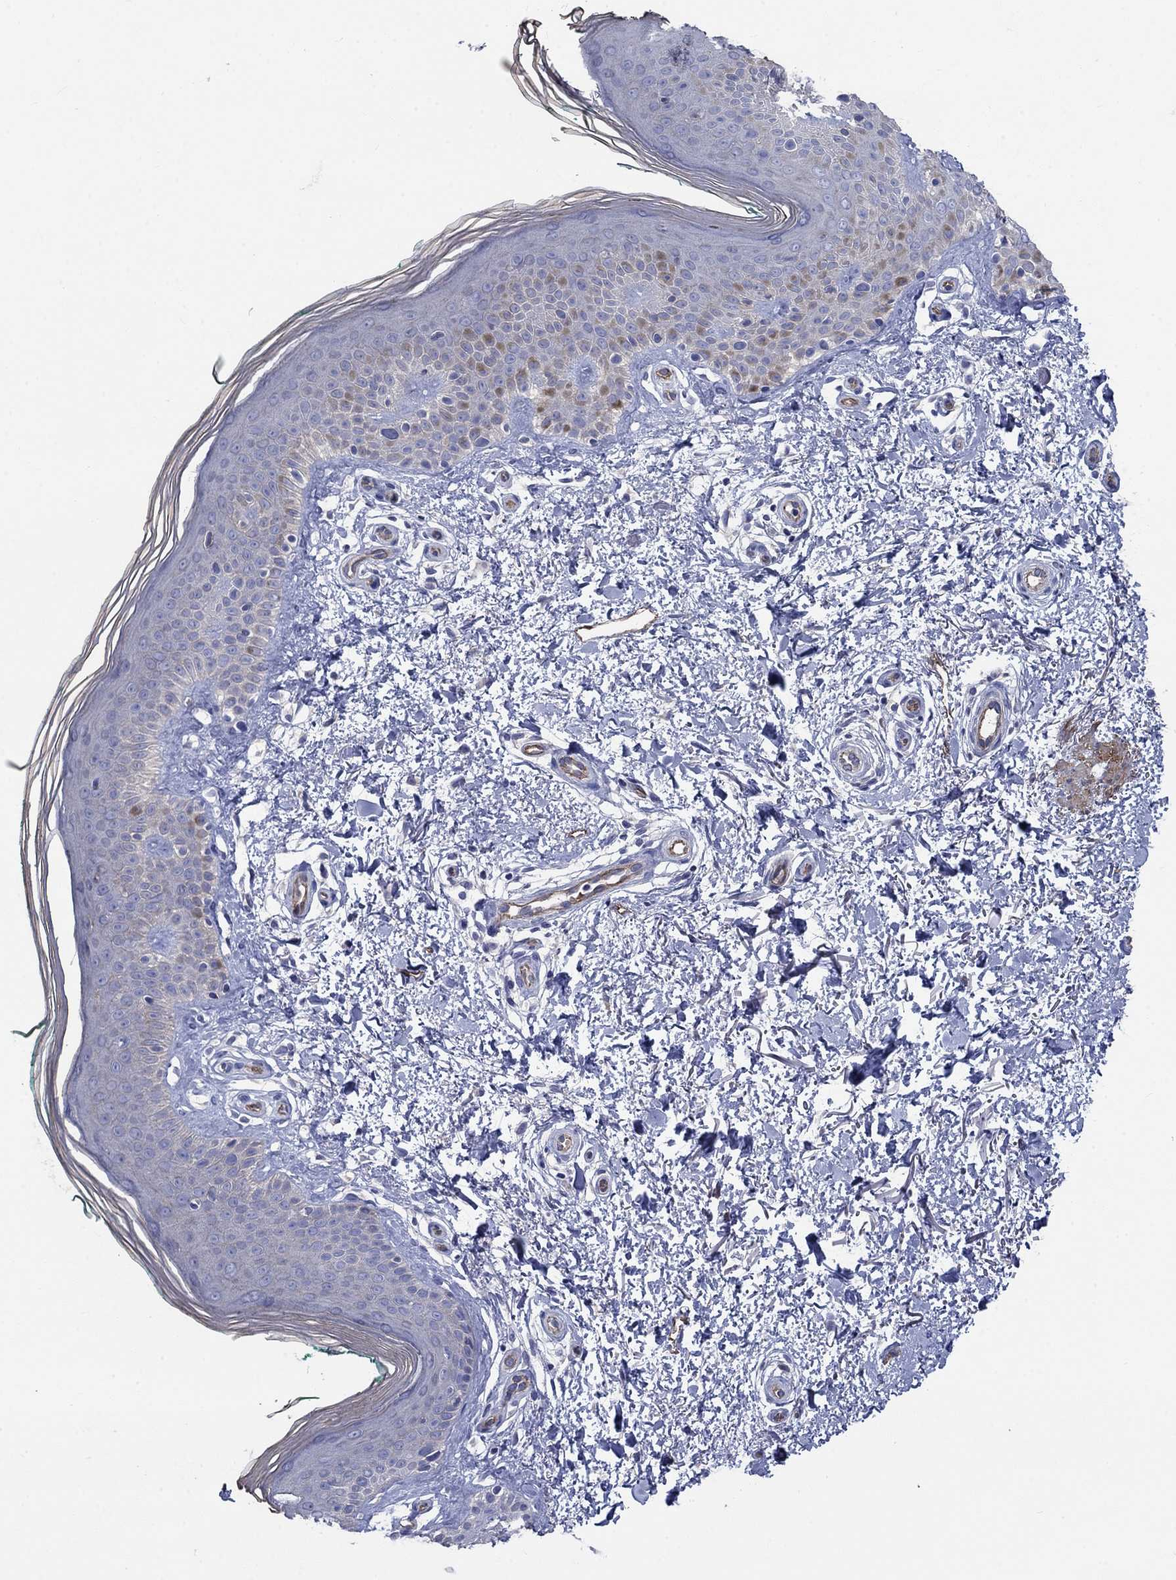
{"staining": {"intensity": "negative", "quantity": "none", "location": "none"}, "tissue": "skin", "cell_type": "Fibroblasts", "image_type": "normal", "snomed": [{"axis": "morphology", "description": "Normal tissue, NOS"}, {"axis": "morphology", "description": "Inflammation, NOS"}, {"axis": "morphology", "description": "Fibrosis, NOS"}, {"axis": "topography", "description": "Skin"}], "caption": "A high-resolution histopathology image shows immunohistochemistry (IHC) staining of benign skin, which displays no significant staining in fibroblasts. Brightfield microscopy of immunohistochemistry stained with DAB (3,3'-diaminobenzidine) (brown) and hematoxylin (blue), captured at high magnification.", "gene": "FLNC", "patient": {"sex": "male", "age": 71}}